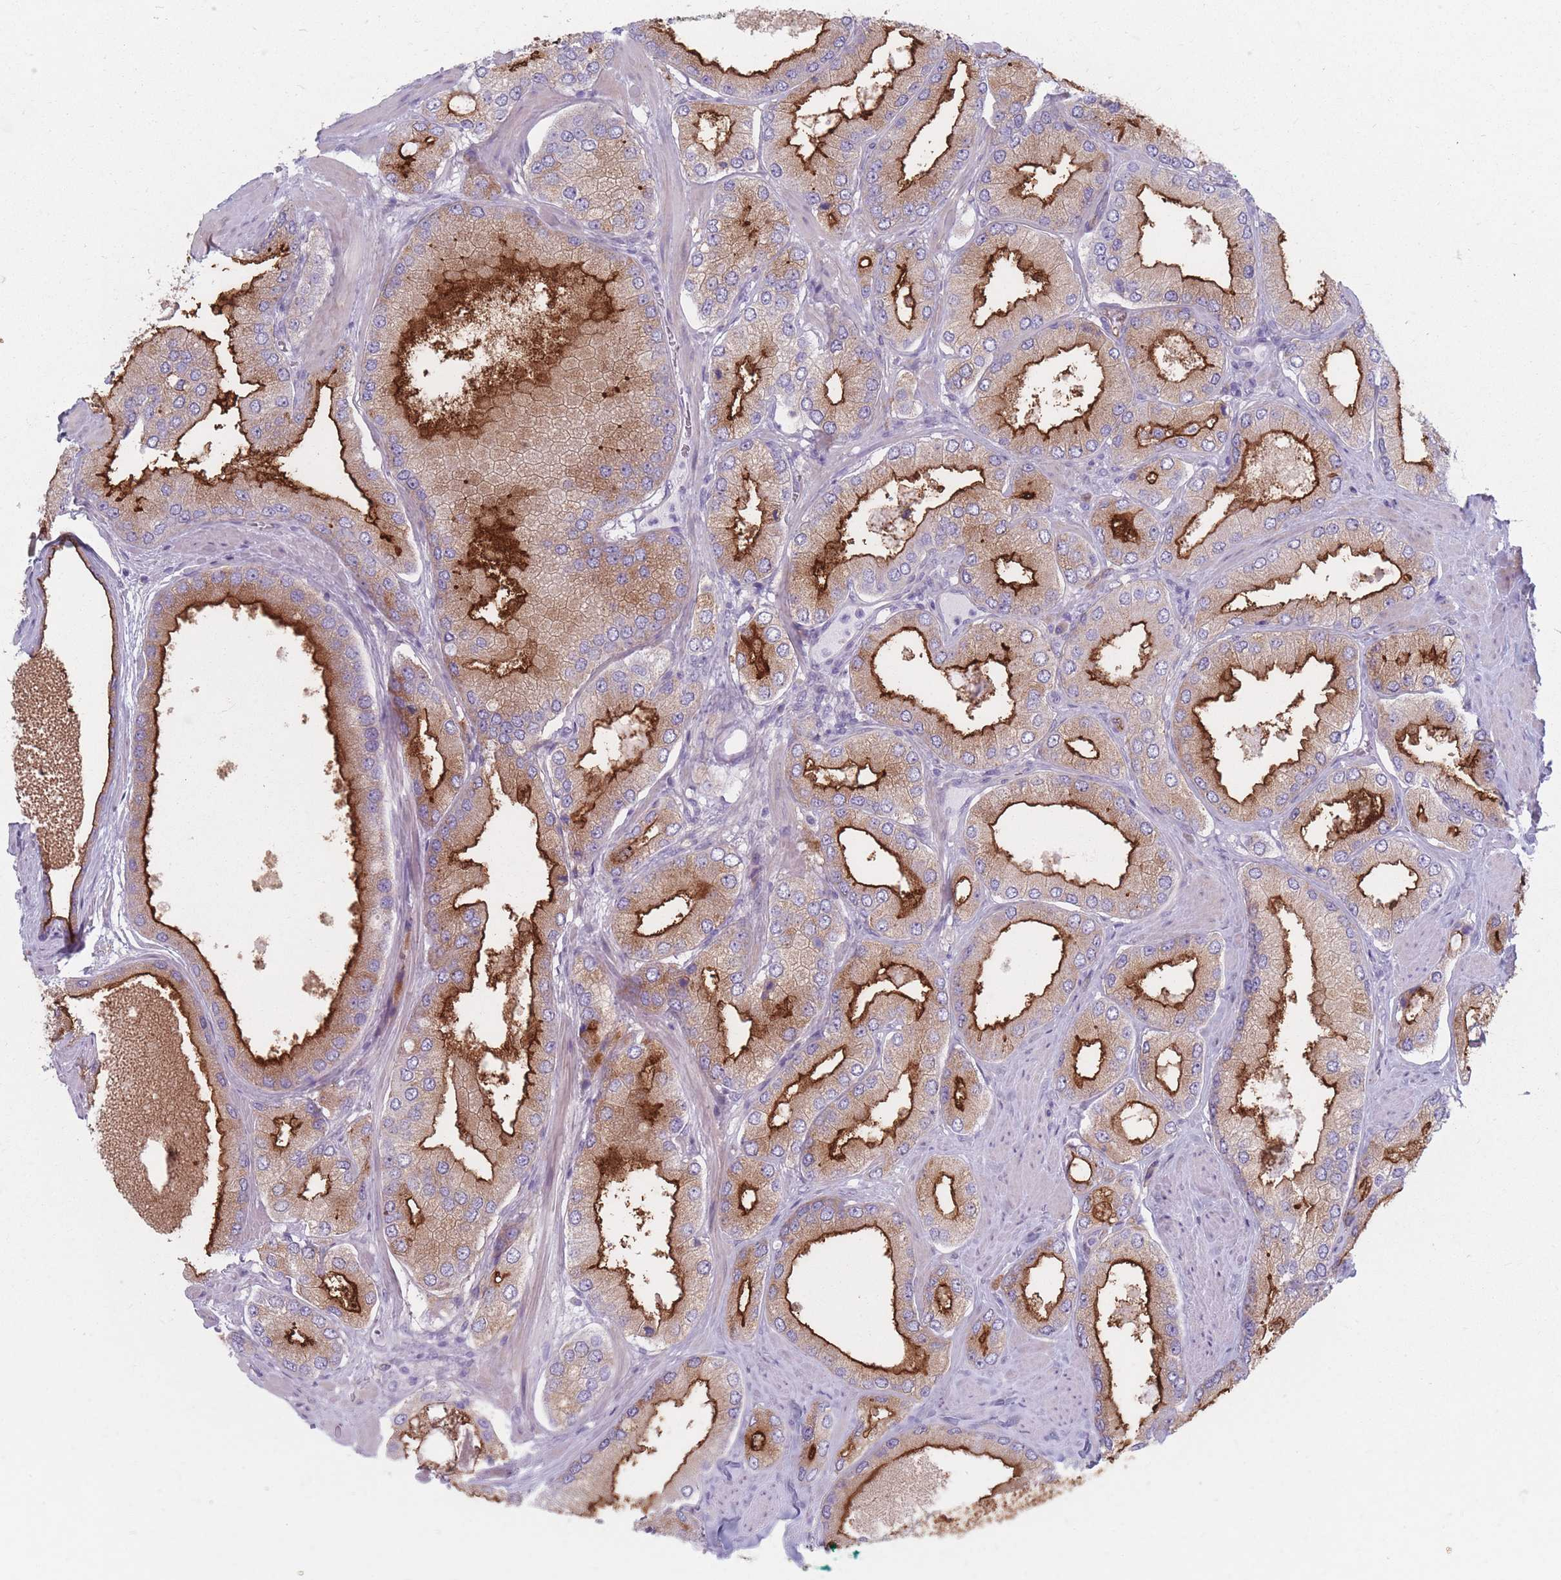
{"staining": {"intensity": "strong", "quantity": "25%-75%", "location": "cytoplasmic/membranous"}, "tissue": "prostate cancer", "cell_type": "Tumor cells", "image_type": "cancer", "snomed": [{"axis": "morphology", "description": "Adenocarcinoma, Low grade"}, {"axis": "topography", "description": "Prostate"}], "caption": "The histopathology image demonstrates immunohistochemical staining of low-grade adenocarcinoma (prostate). There is strong cytoplasmic/membranous staining is appreciated in approximately 25%-75% of tumor cells.", "gene": "PLPP1", "patient": {"sex": "male", "age": 42}}